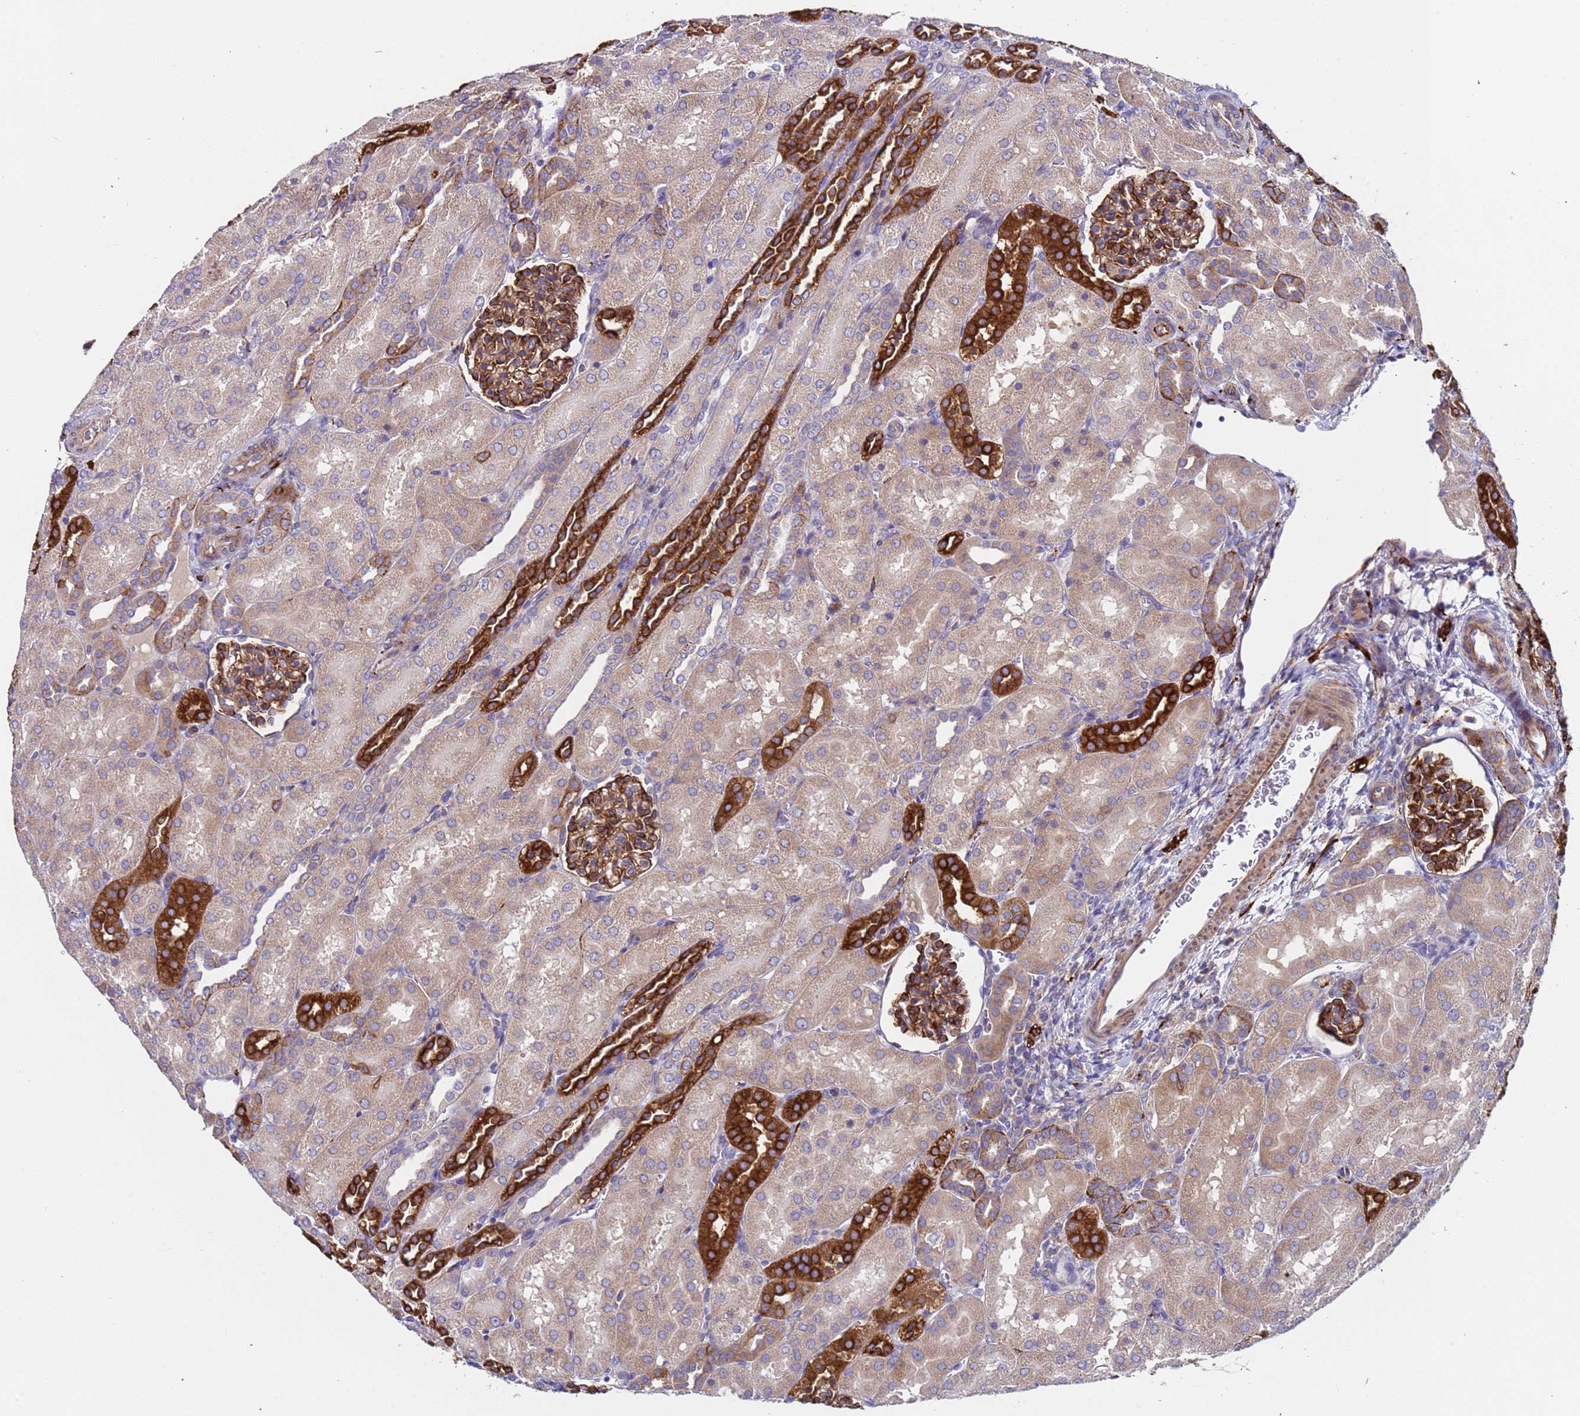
{"staining": {"intensity": "strong", "quantity": "25%-75%", "location": "cytoplasmic/membranous"}, "tissue": "kidney", "cell_type": "Cells in glomeruli", "image_type": "normal", "snomed": [{"axis": "morphology", "description": "Normal tissue, NOS"}, {"axis": "topography", "description": "Kidney"}], "caption": "Cells in glomeruli show high levels of strong cytoplasmic/membranous expression in about 25%-75% of cells in unremarkable kidney. The staining is performed using DAB brown chromogen to label protein expression. The nuclei are counter-stained blue using hematoxylin.", "gene": "PAQR7", "patient": {"sex": "male", "age": 1}}